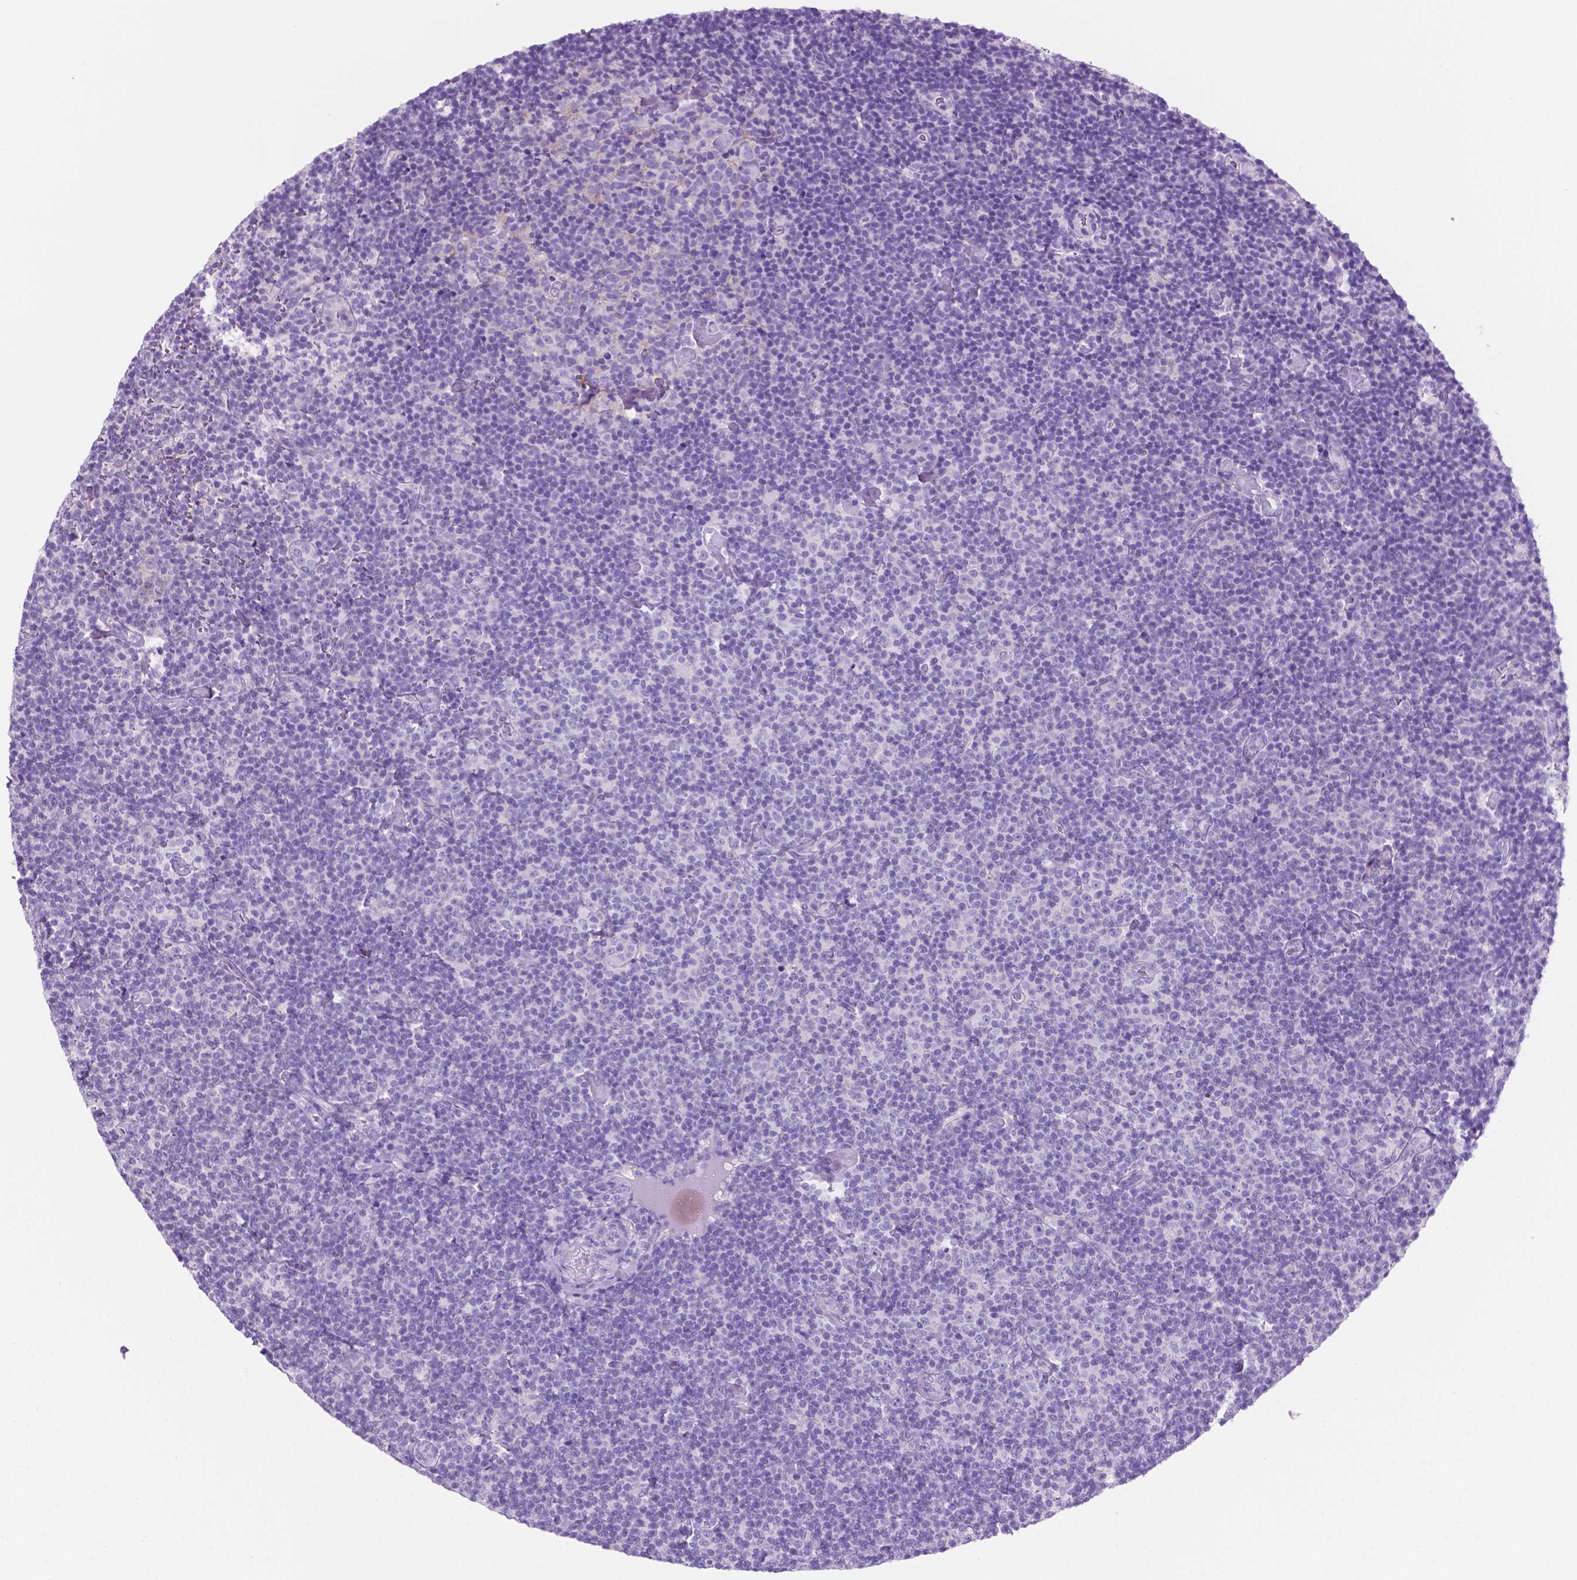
{"staining": {"intensity": "negative", "quantity": "none", "location": "none"}, "tissue": "lymphoma", "cell_type": "Tumor cells", "image_type": "cancer", "snomed": [{"axis": "morphology", "description": "Malignant lymphoma, non-Hodgkin's type, Low grade"}, {"axis": "topography", "description": "Lymph node"}], "caption": "Lymphoma was stained to show a protein in brown. There is no significant expression in tumor cells.", "gene": "POU4F1", "patient": {"sex": "male", "age": 81}}